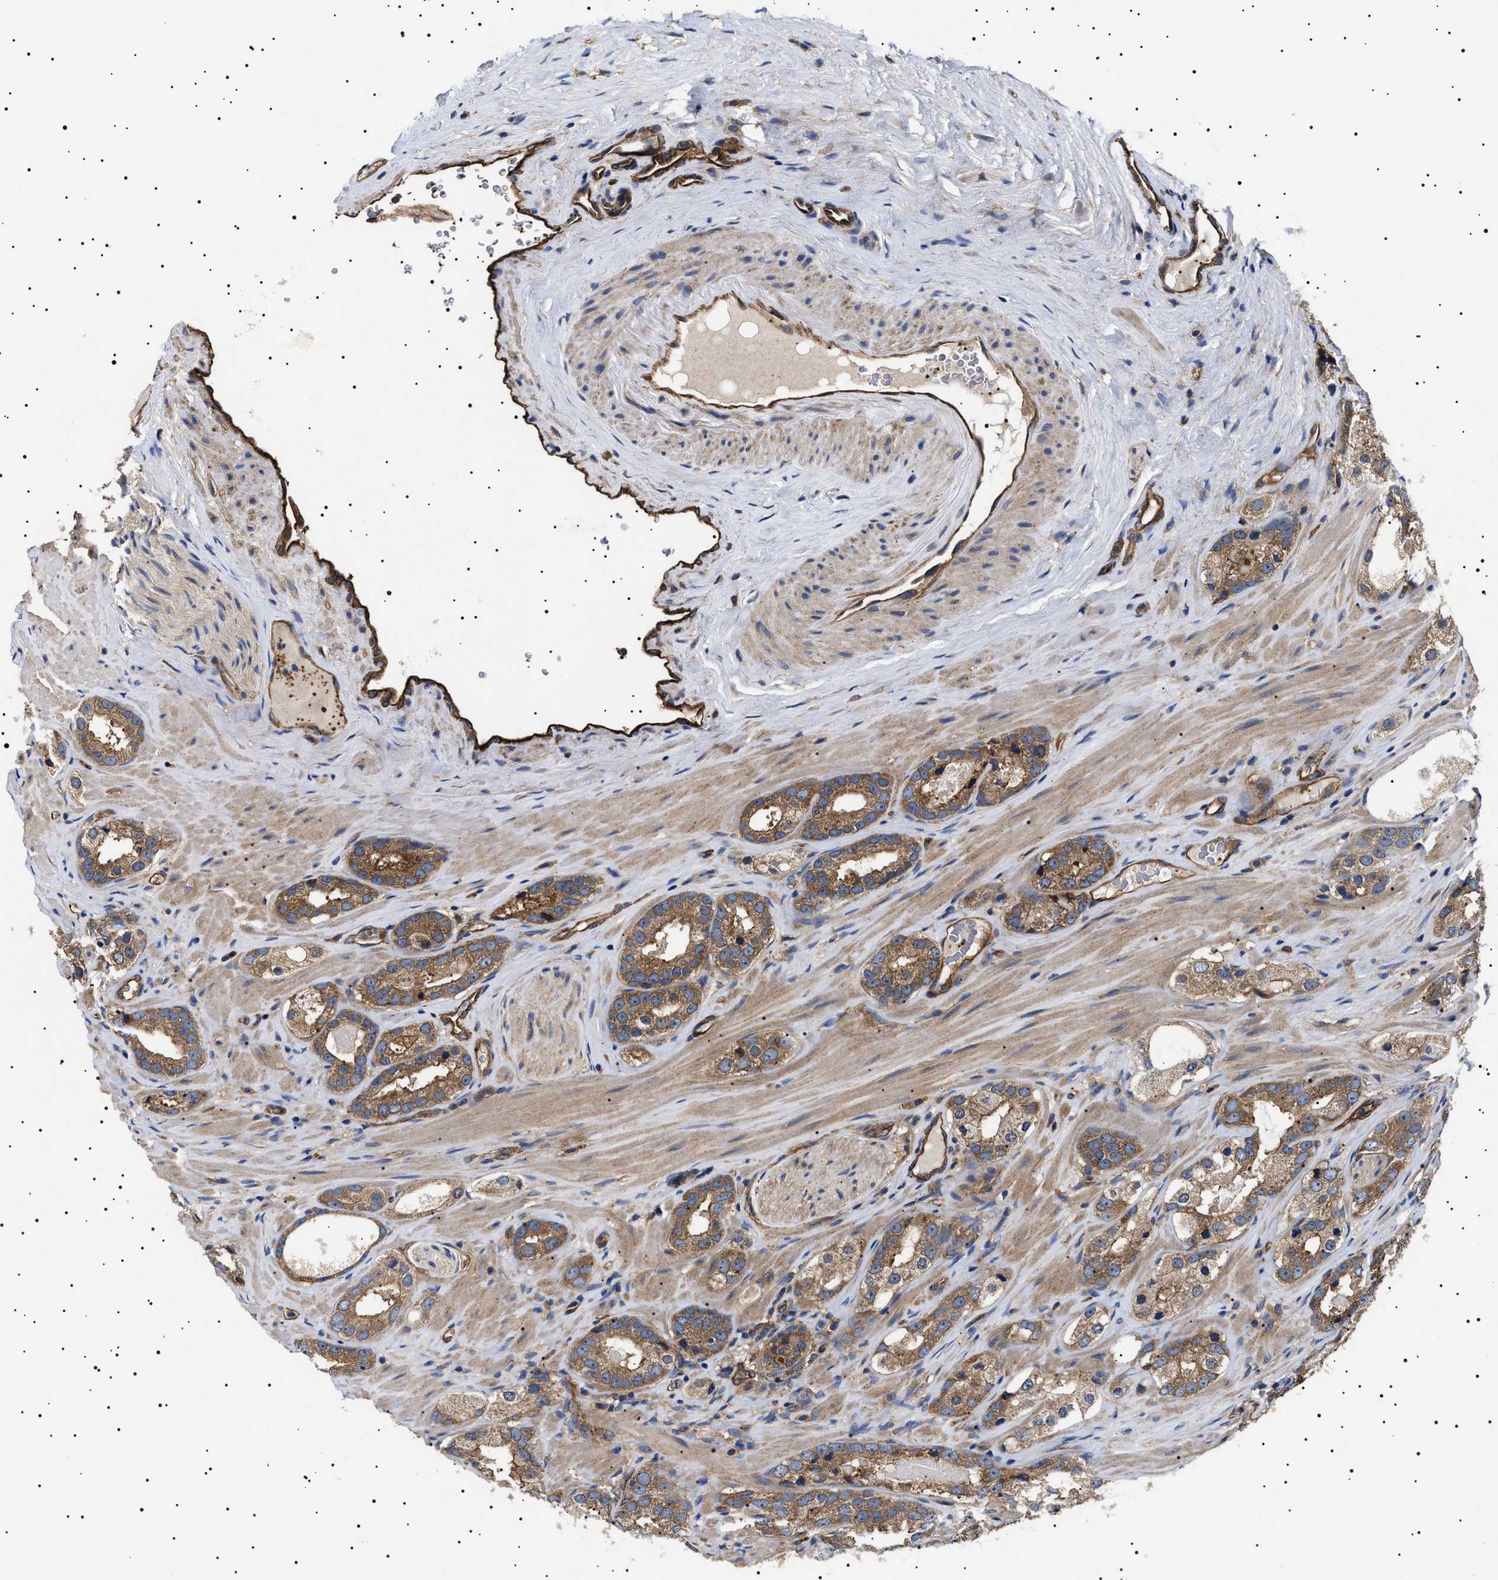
{"staining": {"intensity": "moderate", "quantity": ">75%", "location": "cytoplasmic/membranous"}, "tissue": "prostate cancer", "cell_type": "Tumor cells", "image_type": "cancer", "snomed": [{"axis": "morphology", "description": "Adenocarcinoma, High grade"}, {"axis": "topography", "description": "Prostate"}], "caption": "Protein expression by immunohistochemistry (IHC) reveals moderate cytoplasmic/membranous staining in about >75% of tumor cells in prostate adenocarcinoma (high-grade).", "gene": "TPP2", "patient": {"sex": "male", "age": 63}}